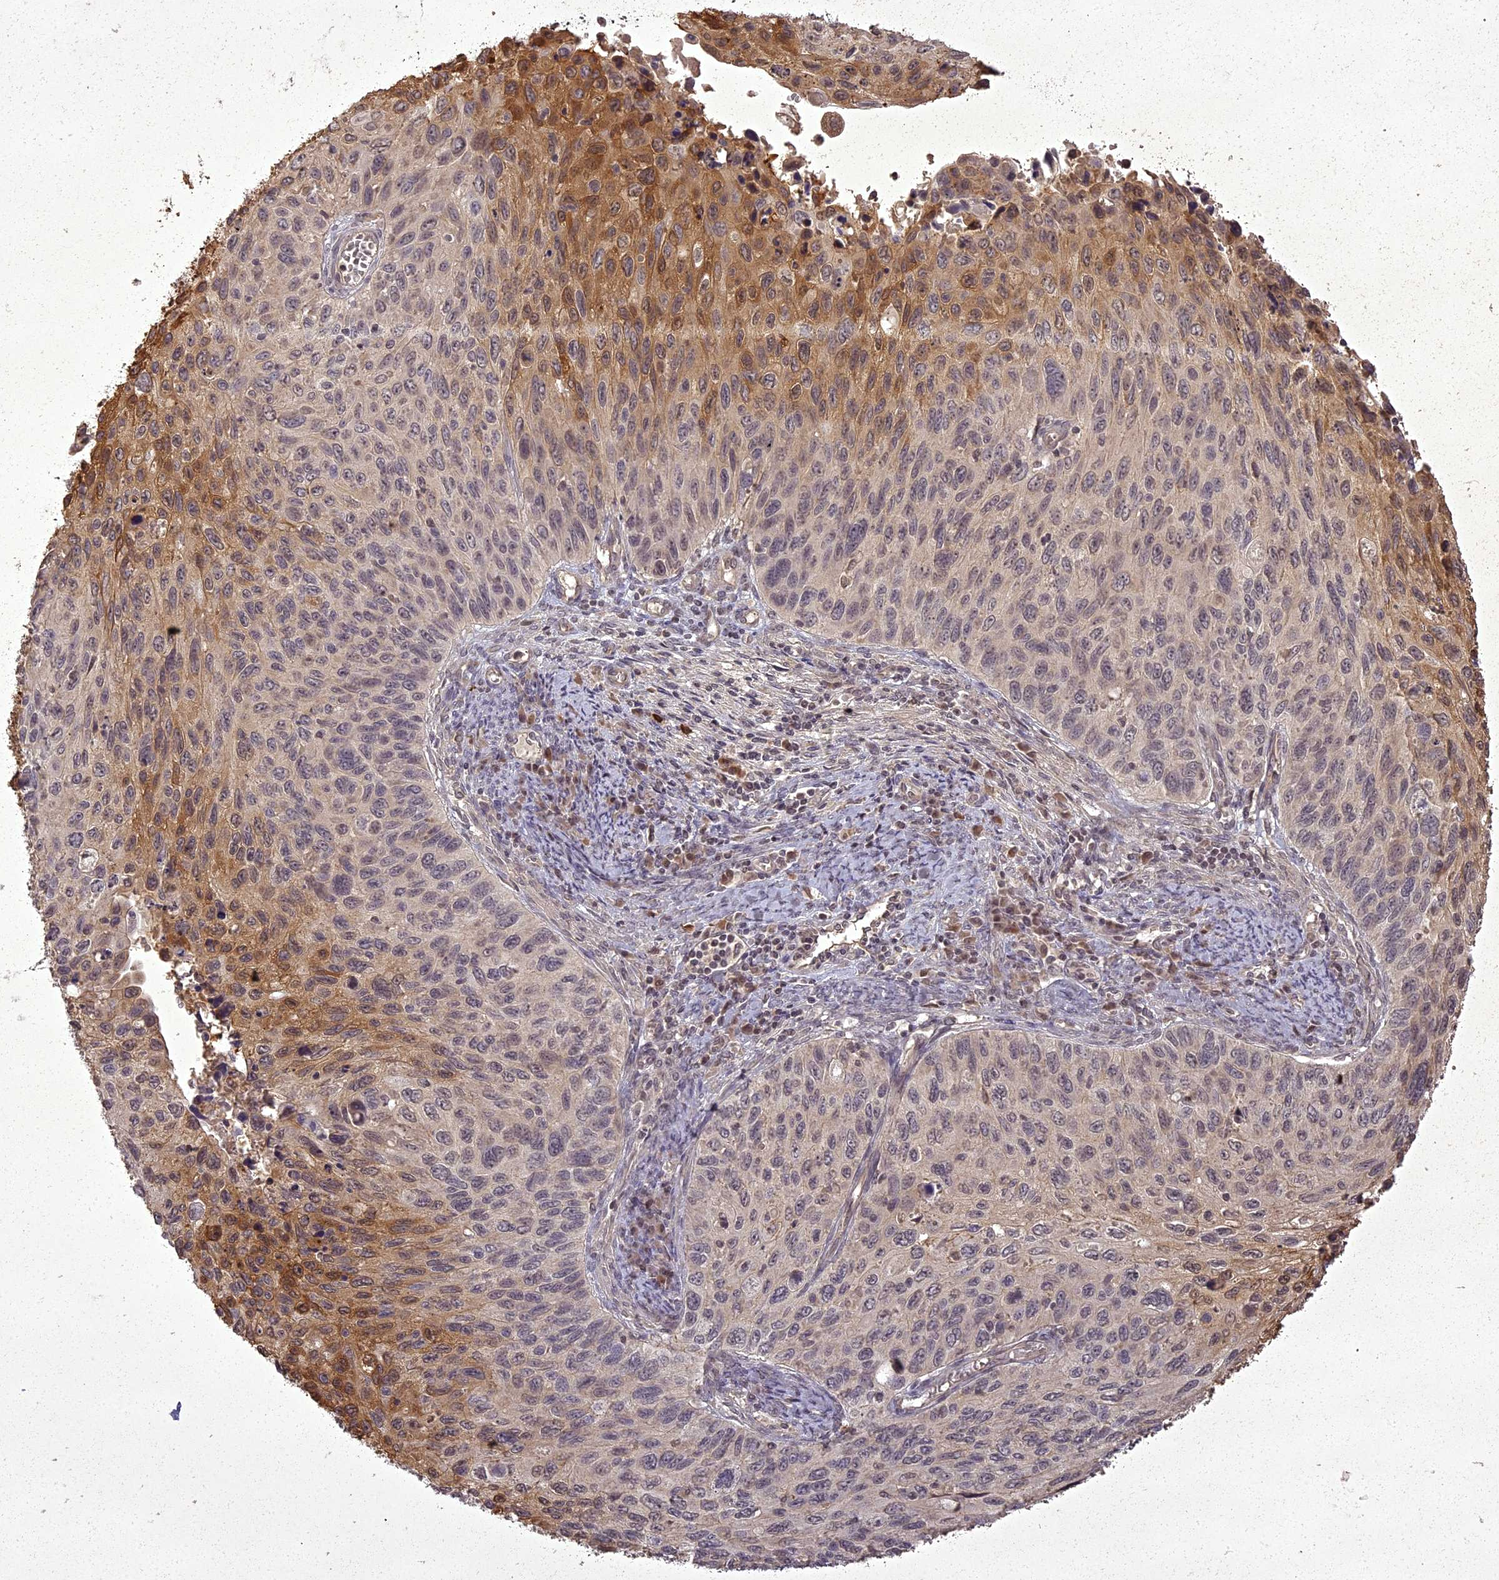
{"staining": {"intensity": "moderate", "quantity": "25%-75%", "location": "cytoplasmic/membranous,nuclear"}, "tissue": "cervical cancer", "cell_type": "Tumor cells", "image_type": "cancer", "snomed": [{"axis": "morphology", "description": "Squamous cell carcinoma, NOS"}, {"axis": "topography", "description": "Cervix"}], "caption": "The image reveals staining of cervical squamous cell carcinoma, revealing moderate cytoplasmic/membranous and nuclear protein positivity (brown color) within tumor cells.", "gene": "ING5", "patient": {"sex": "female", "age": 70}}